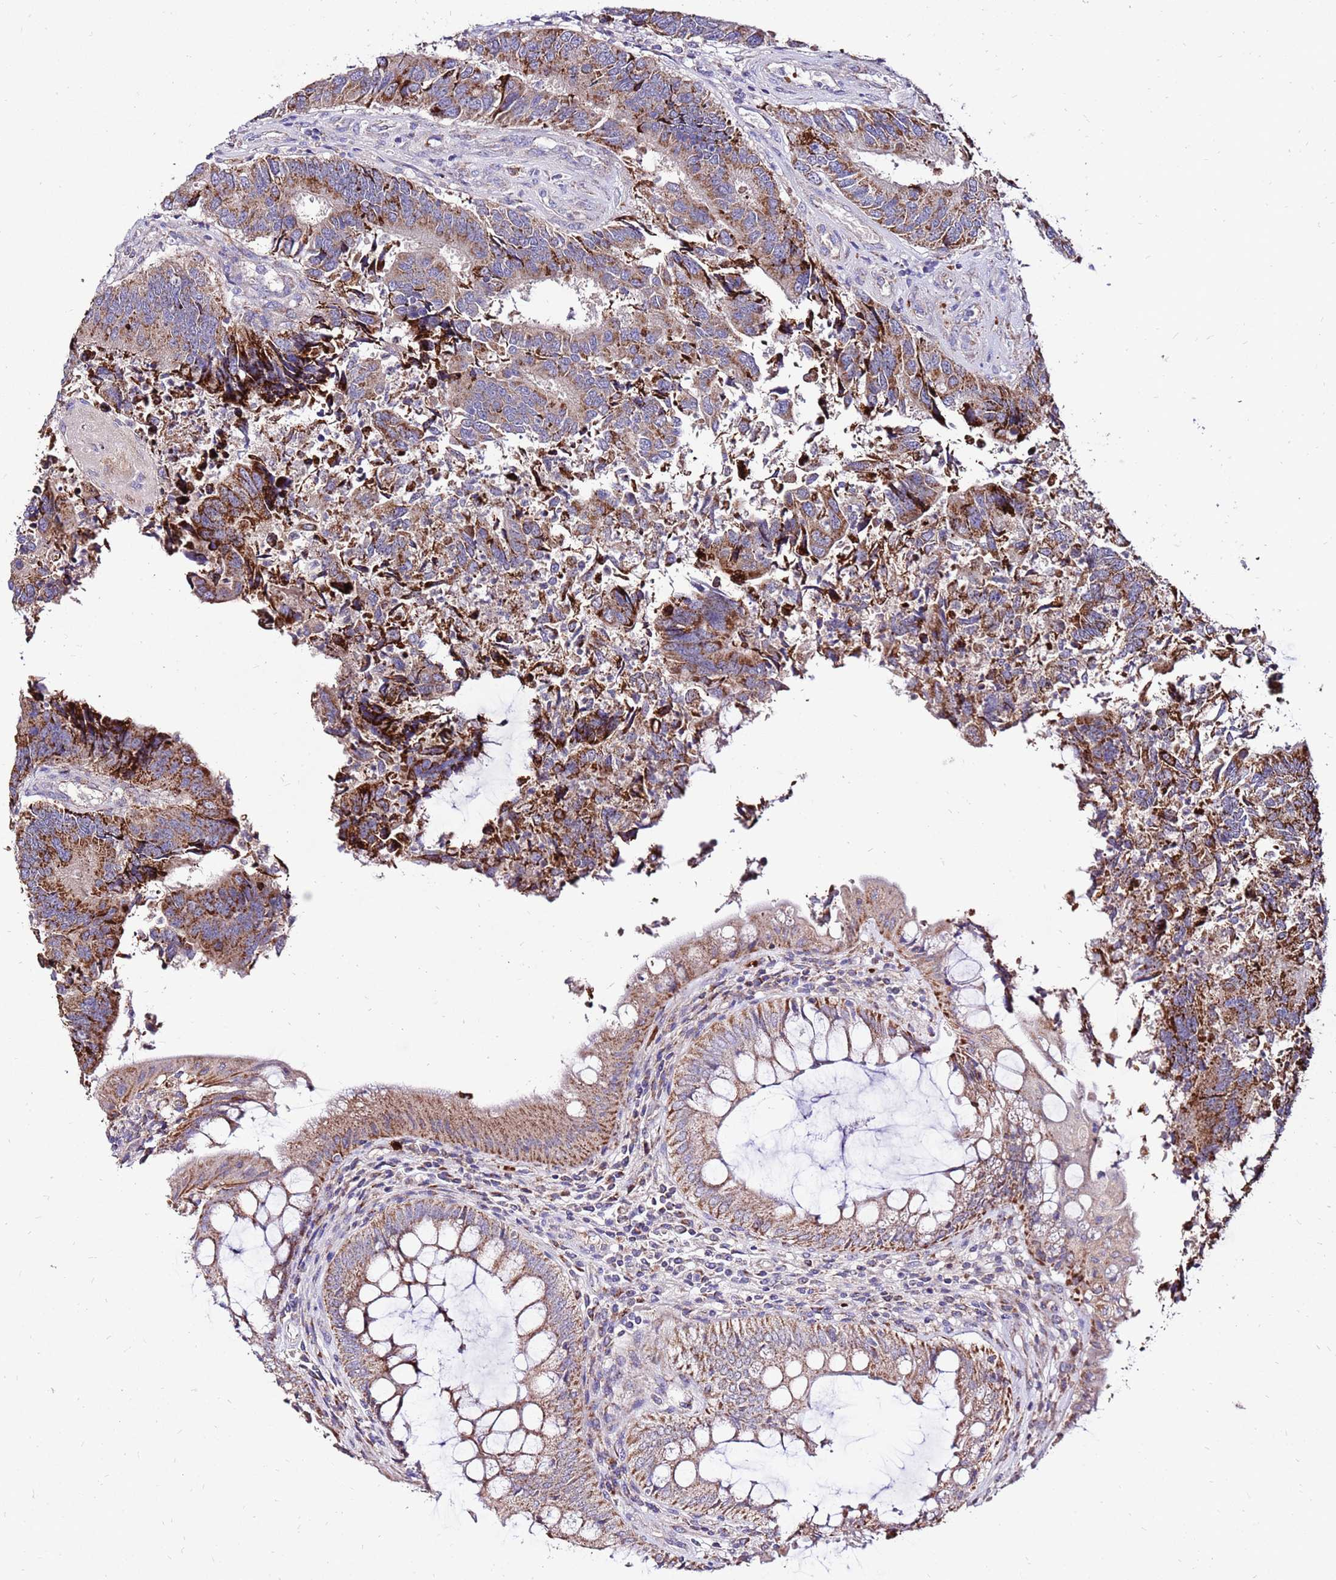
{"staining": {"intensity": "moderate", "quantity": ">75%", "location": "cytoplasmic/membranous"}, "tissue": "colorectal cancer", "cell_type": "Tumor cells", "image_type": "cancer", "snomed": [{"axis": "morphology", "description": "Adenocarcinoma, NOS"}, {"axis": "topography", "description": "Colon"}], "caption": "A brown stain labels moderate cytoplasmic/membranous positivity of a protein in human colorectal adenocarcinoma tumor cells.", "gene": "SPSB3", "patient": {"sex": "female", "age": 67}}